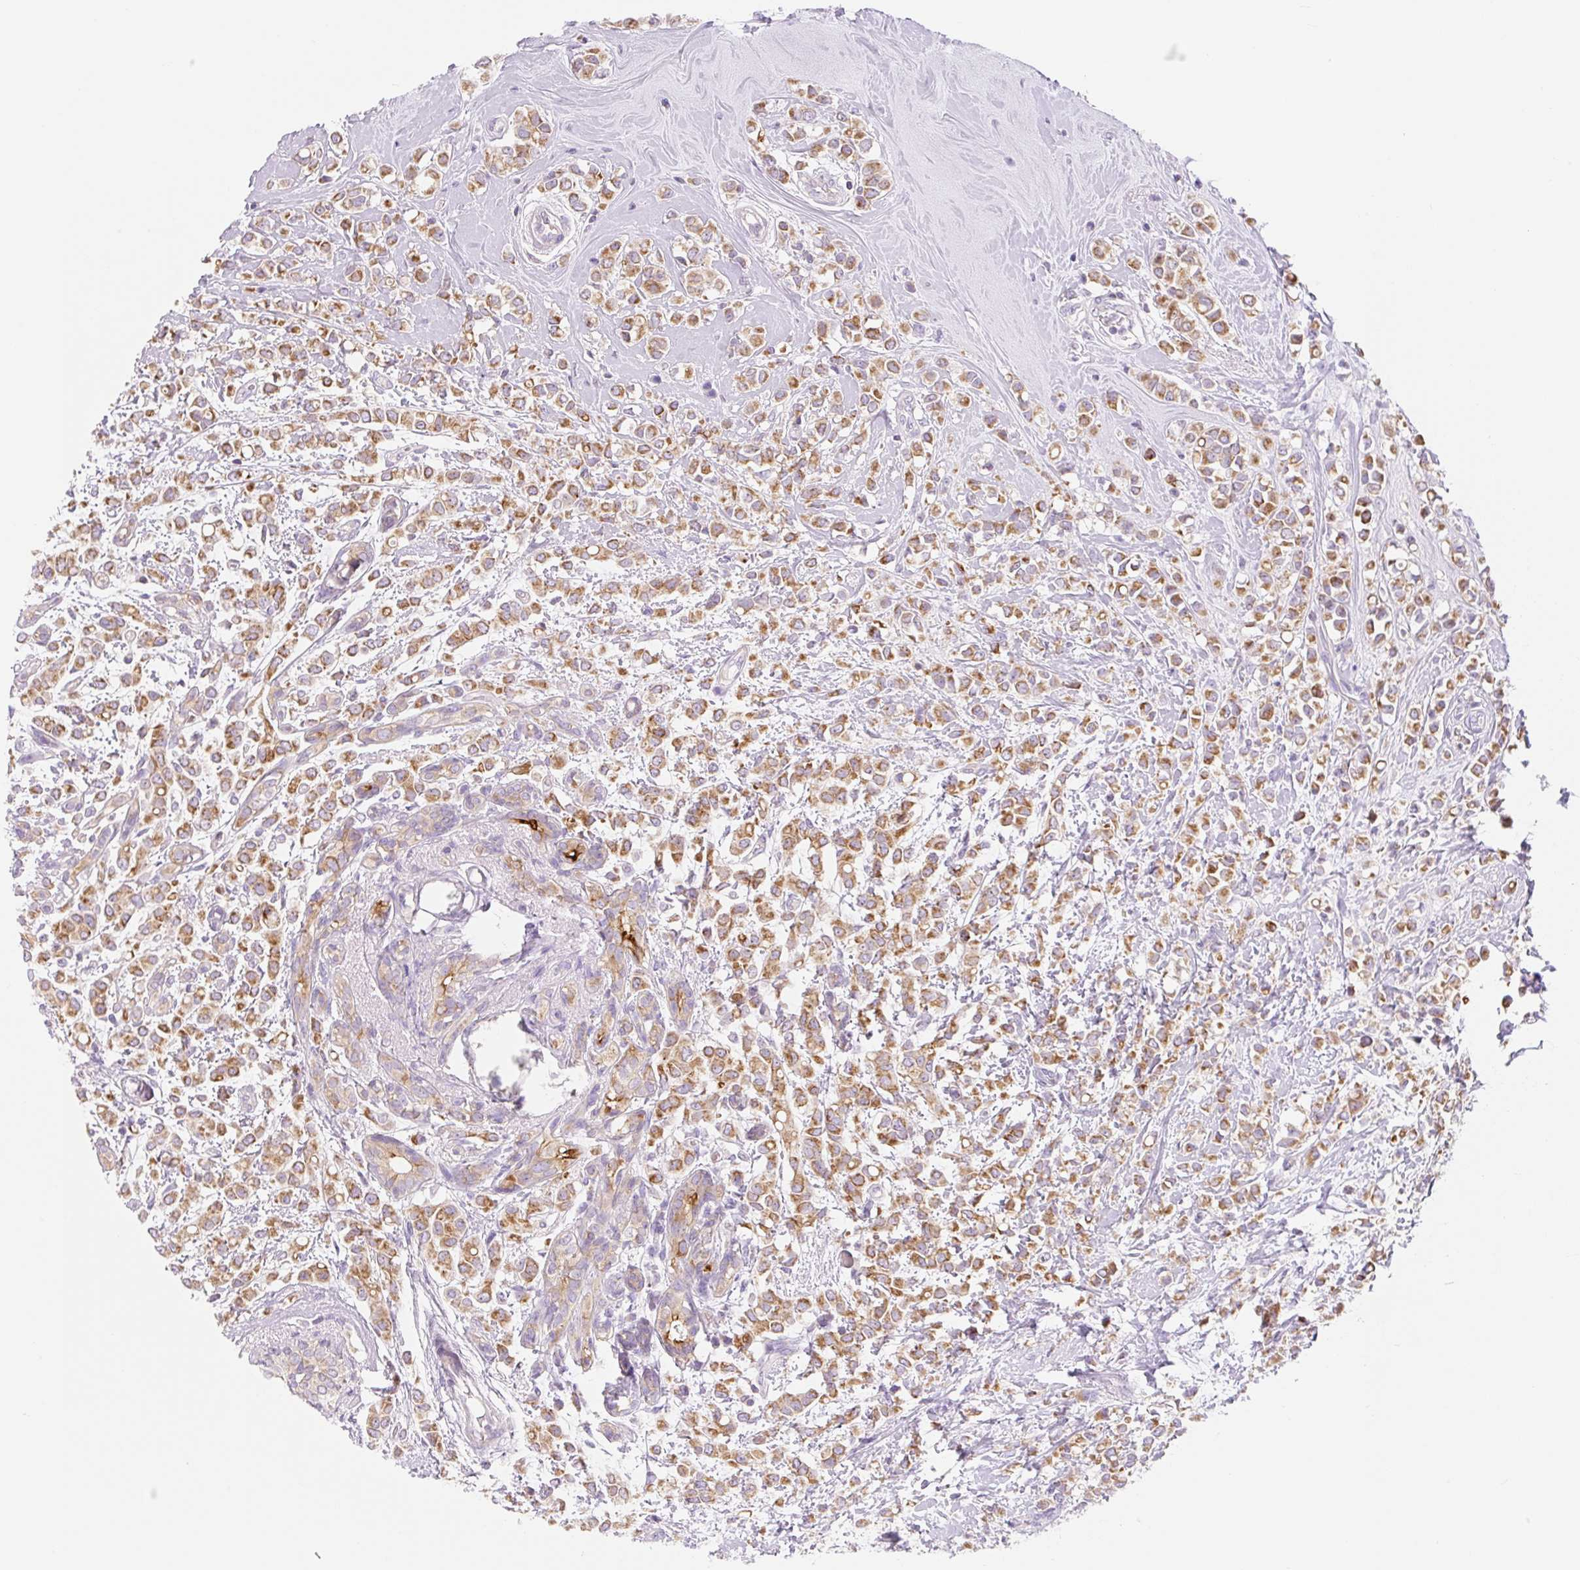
{"staining": {"intensity": "moderate", "quantity": ">75%", "location": "cytoplasmic/membranous"}, "tissue": "breast cancer", "cell_type": "Tumor cells", "image_type": "cancer", "snomed": [{"axis": "morphology", "description": "Lobular carcinoma"}, {"axis": "topography", "description": "Breast"}], "caption": "Immunohistochemical staining of human breast lobular carcinoma shows medium levels of moderate cytoplasmic/membranous expression in approximately >75% of tumor cells.", "gene": "FOCAD", "patient": {"sex": "female", "age": 68}}